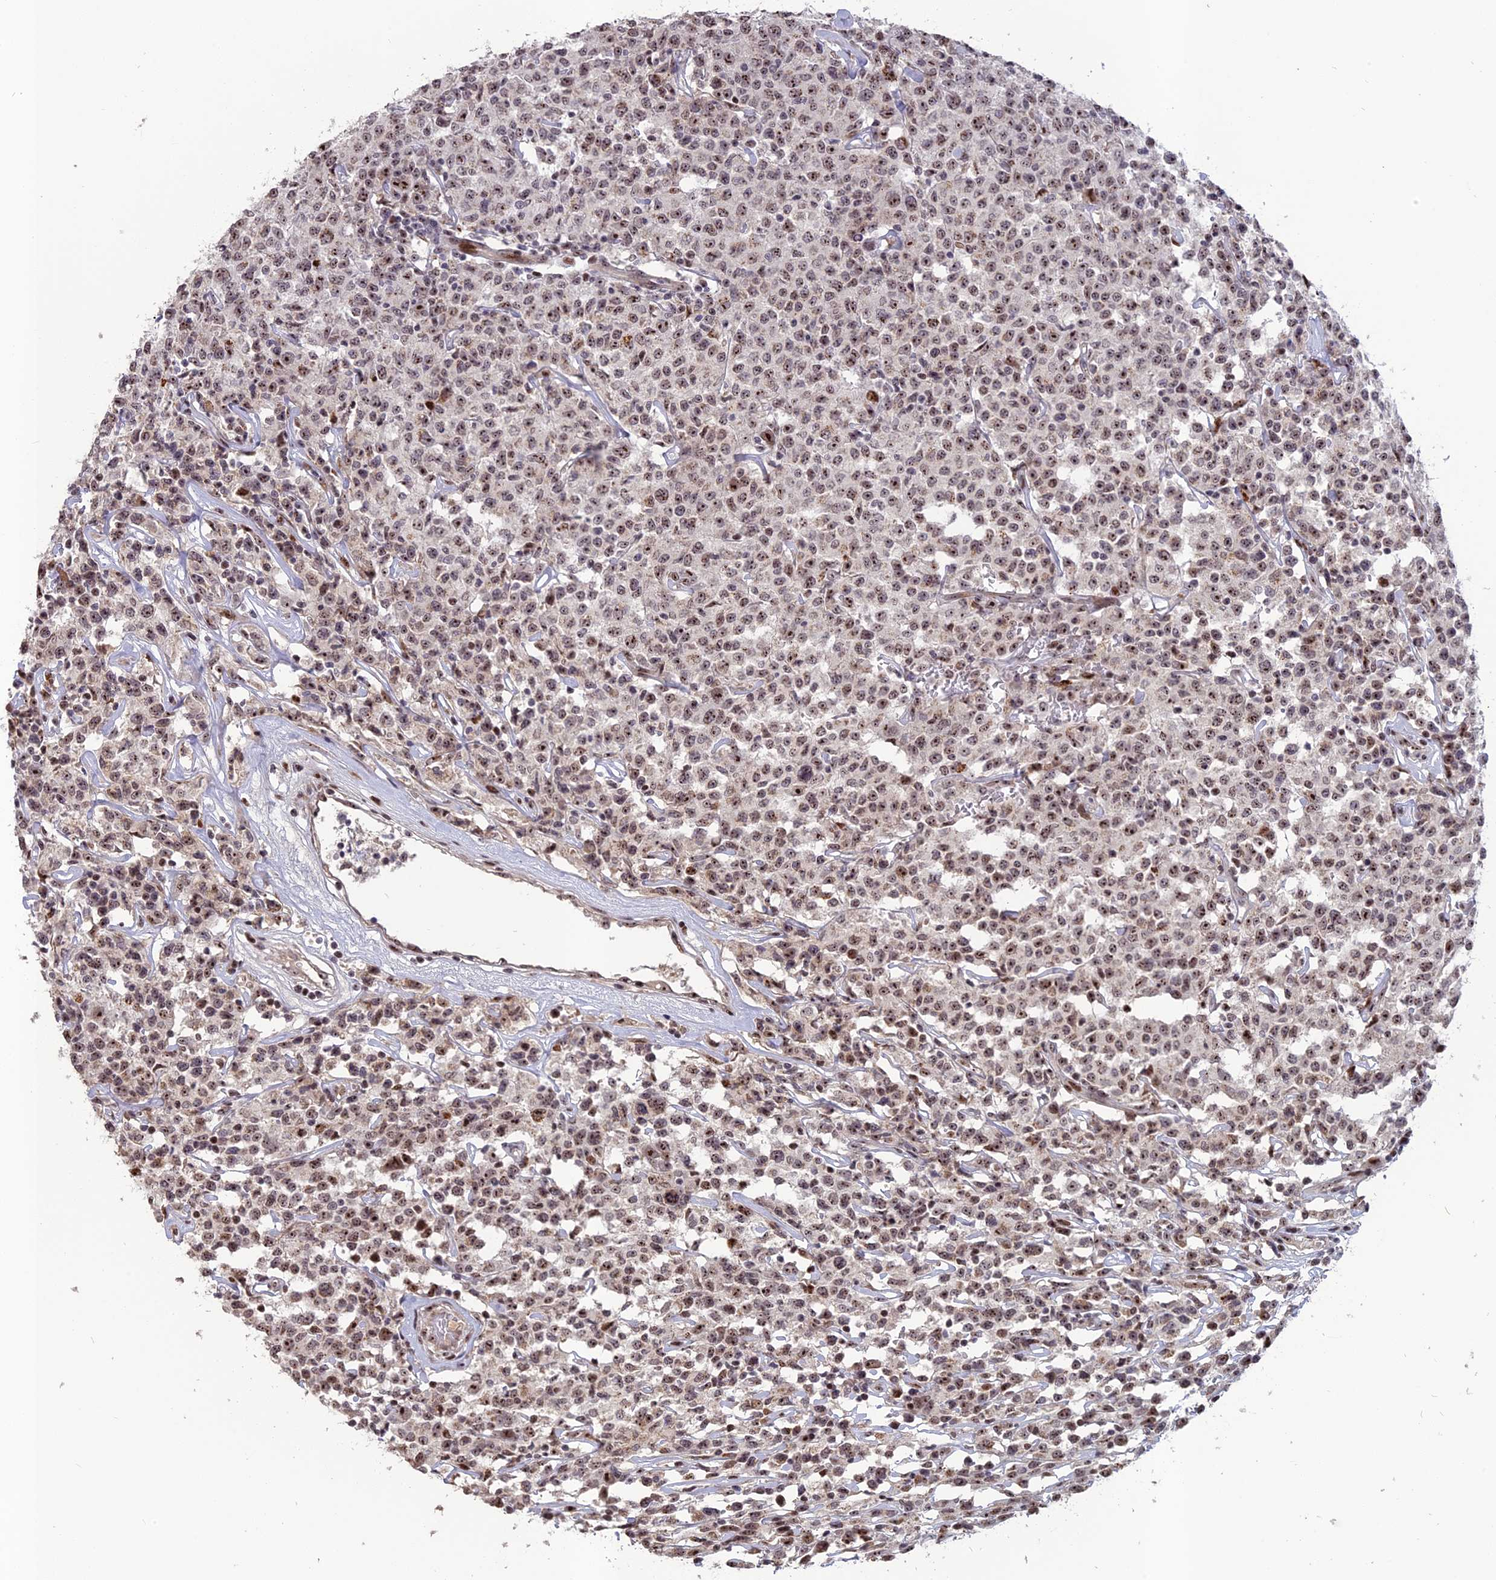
{"staining": {"intensity": "moderate", "quantity": ">75%", "location": "nuclear"}, "tissue": "lymphoma", "cell_type": "Tumor cells", "image_type": "cancer", "snomed": [{"axis": "morphology", "description": "Malignant lymphoma, non-Hodgkin's type, Low grade"}, {"axis": "topography", "description": "Small intestine"}], "caption": "Protein staining demonstrates moderate nuclear expression in about >75% of tumor cells in low-grade malignant lymphoma, non-Hodgkin's type. (DAB (3,3'-diaminobenzidine) IHC, brown staining for protein, blue staining for nuclei).", "gene": "FAM131A", "patient": {"sex": "female", "age": 59}}